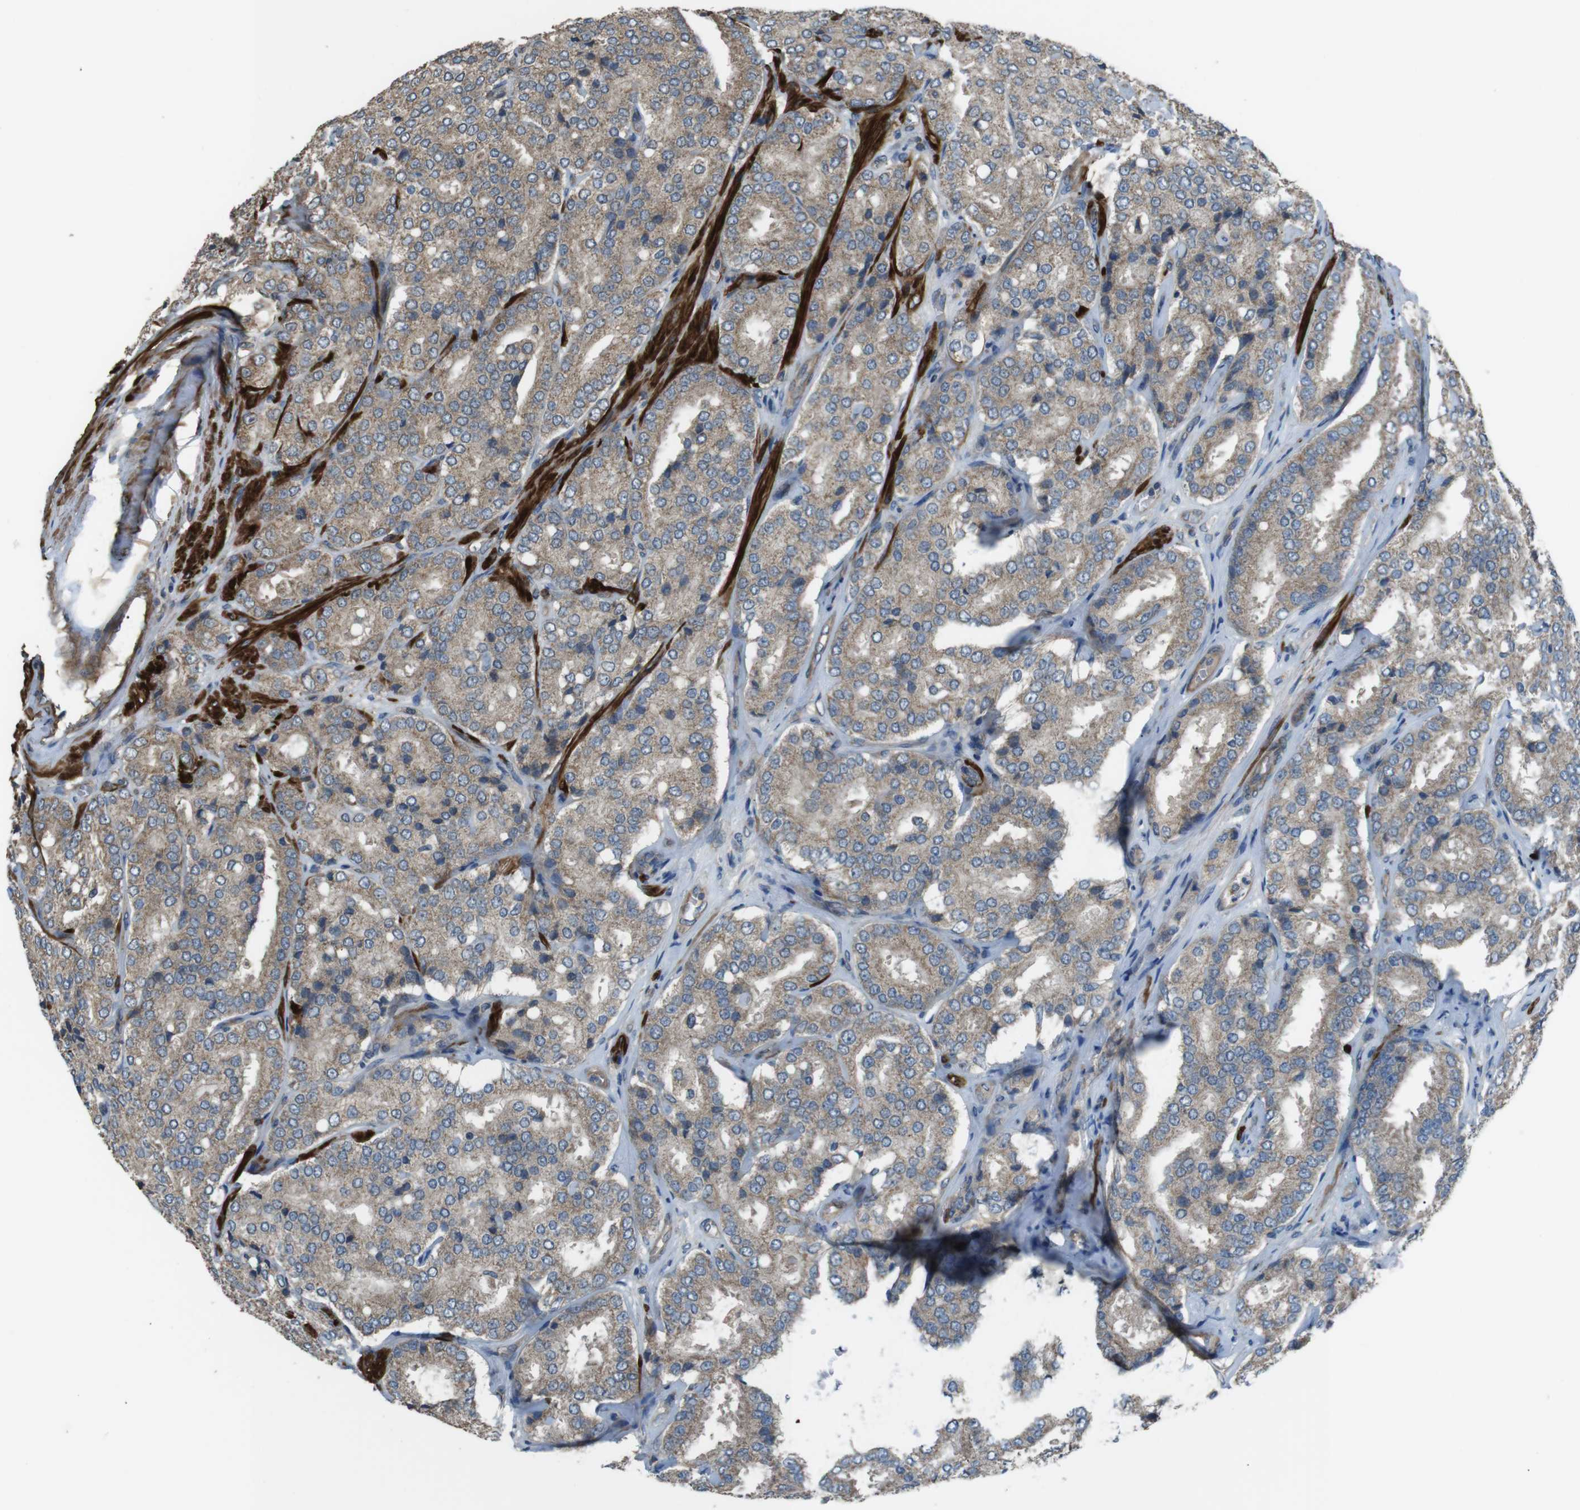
{"staining": {"intensity": "weak", "quantity": ">75%", "location": "cytoplasmic/membranous"}, "tissue": "prostate cancer", "cell_type": "Tumor cells", "image_type": "cancer", "snomed": [{"axis": "morphology", "description": "Adenocarcinoma, High grade"}, {"axis": "topography", "description": "Prostate"}], "caption": "High-magnification brightfield microscopy of prostate cancer (adenocarcinoma (high-grade)) stained with DAB (brown) and counterstained with hematoxylin (blue). tumor cells exhibit weak cytoplasmic/membranous positivity is identified in approximately>75% of cells. (brown staining indicates protein expression, while blue staining denotes nuclei).", "gene": "FUT2", "patient": {"sex": "male", "age": 65}}